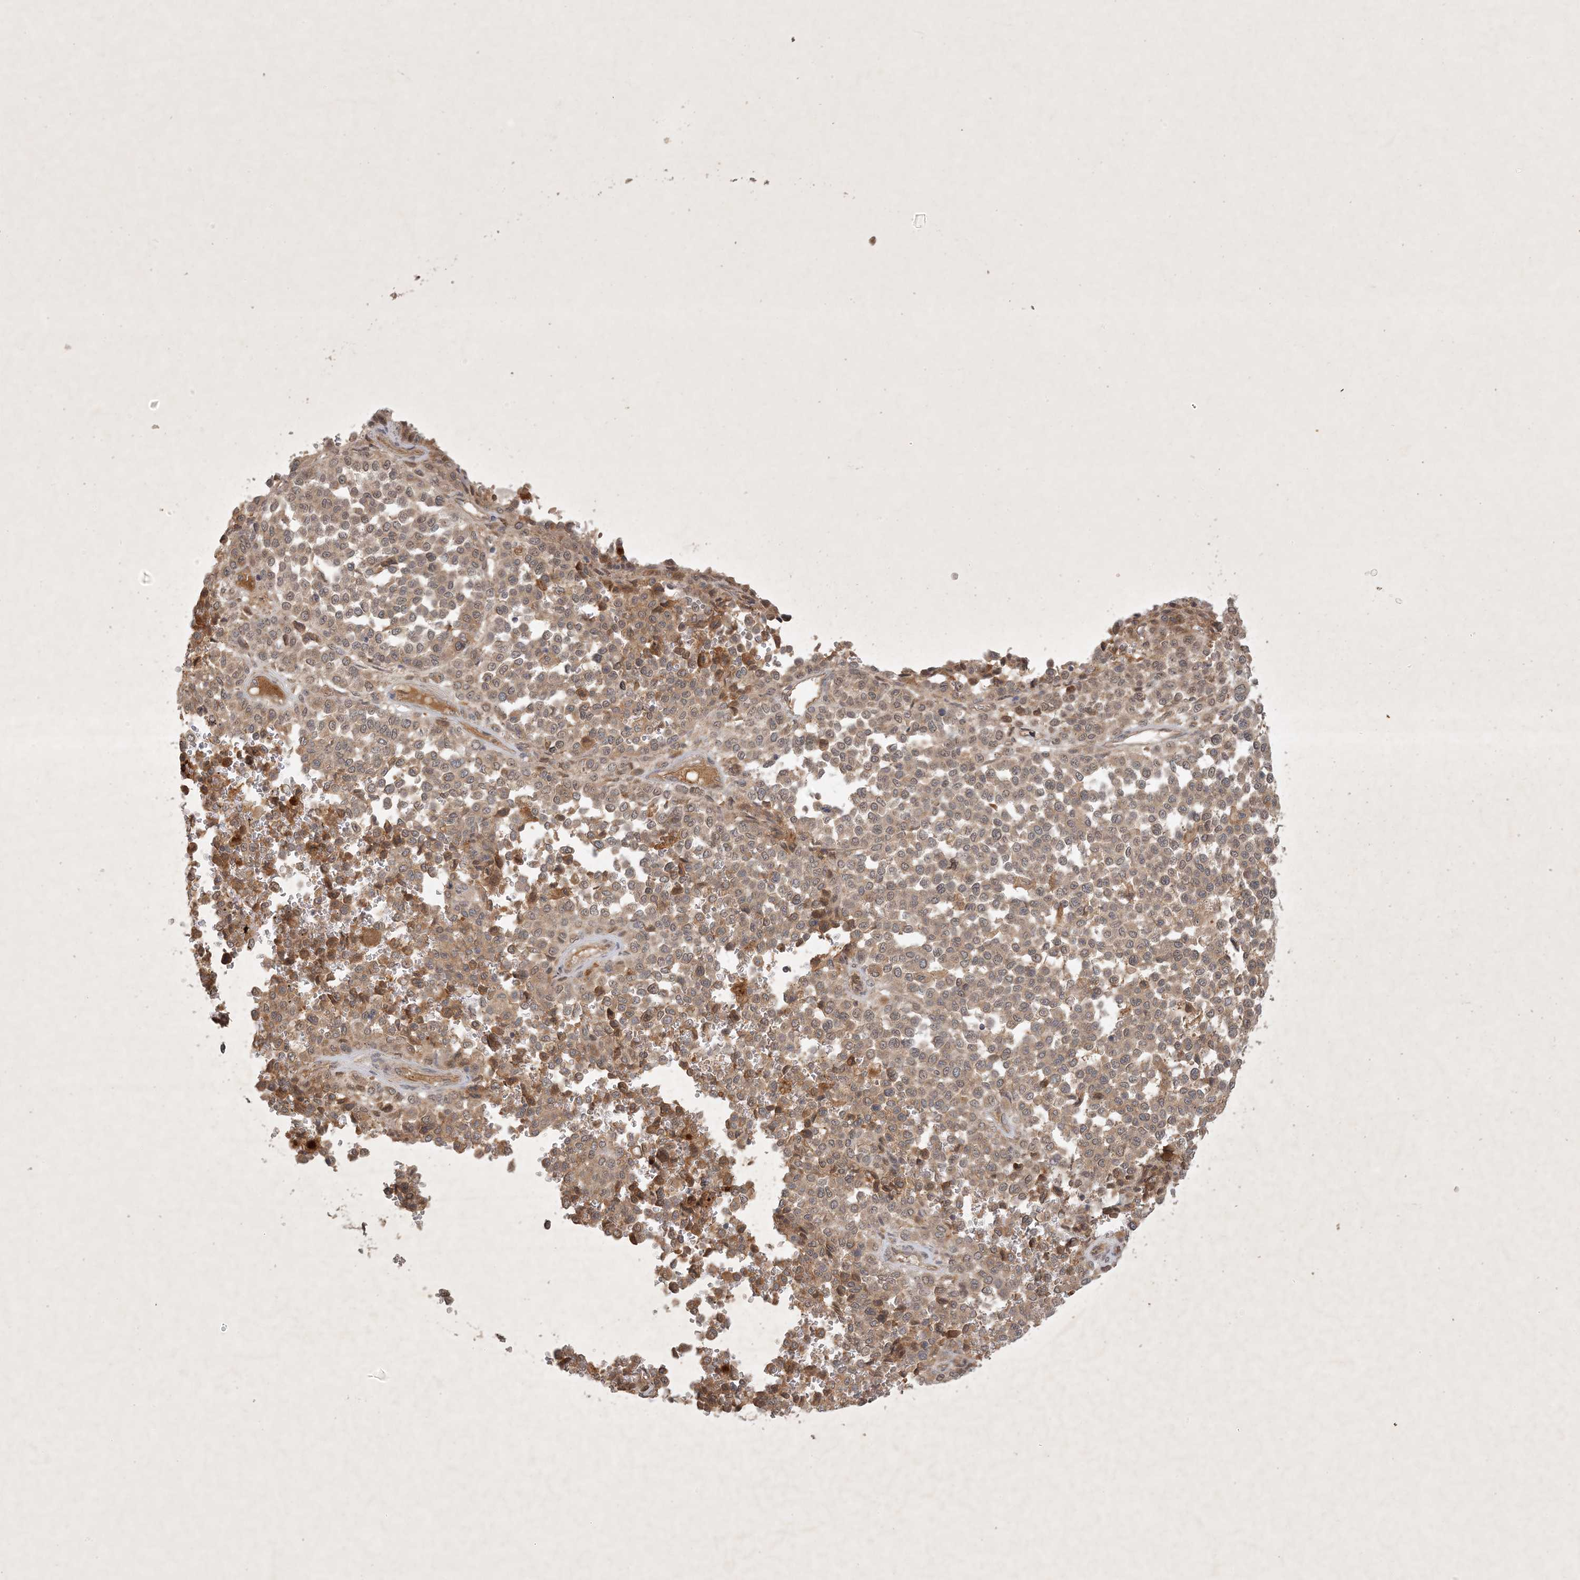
{"staining": {"intensity": "moderate", "quantity": "25%-75%", "location": "cytoplasmic/membranous,nuclear"}, "tissue": "melanoma", "cell_type": "Tumor cells", "image_type": "cancer", "snomed": [{"axis": "morphology", "description": "Malignant melanoma, Metastatic site"}, {"axis": "topography", "description": "Pancreas"}], "caption": "IHC image of neoplastic tissue: human melanoma stained using immunohistochemistry exhibits medium levels of moderate protein expression localized specifically in the cytoplasmic/membranous and nuclear of tumor cells, appearing as a cytoplasmic/membranous and nuclear brown color.", "gene": "ZCCHC4", "patient": {"sex": "female", "age": 30}}